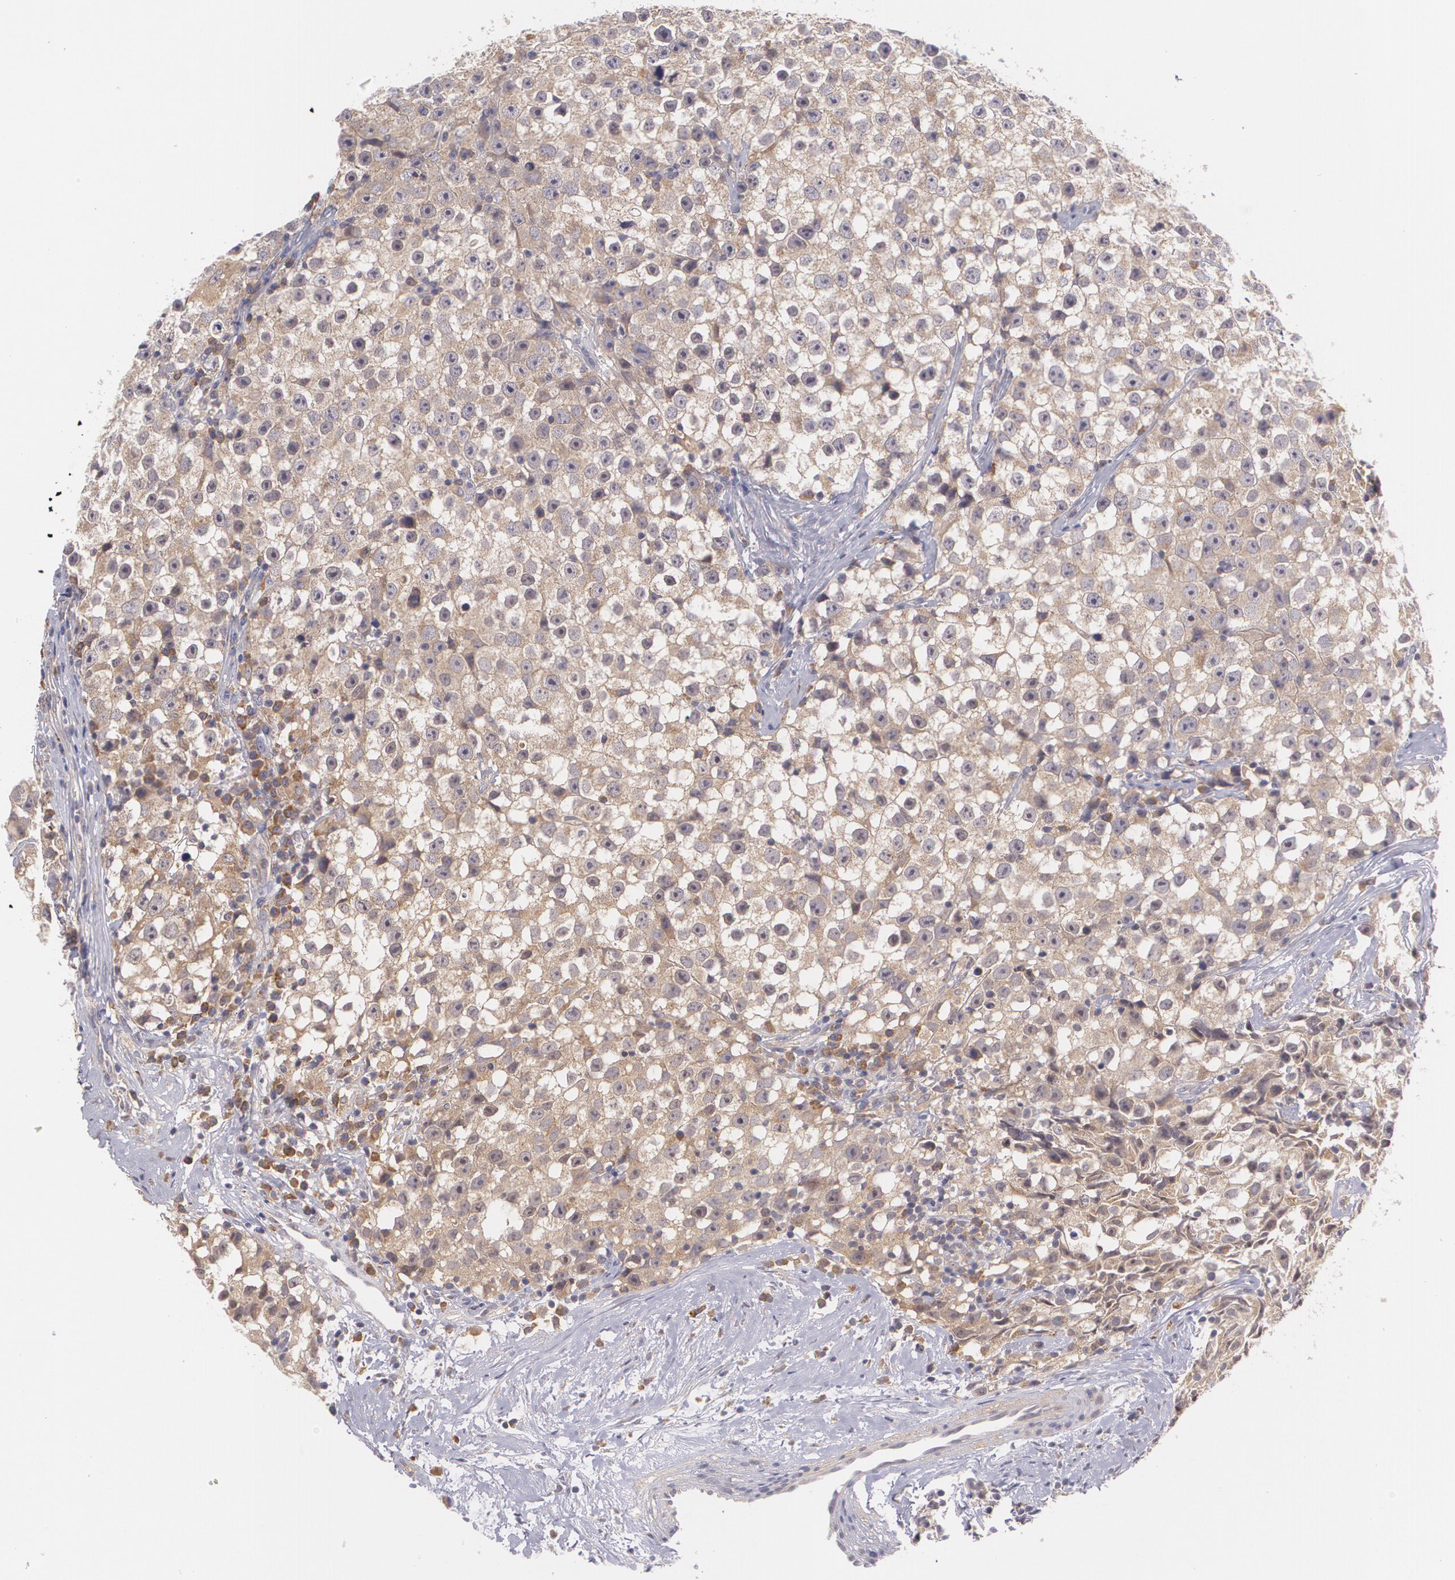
{"staining": {"intensity": "weak", "quantity": ">75%", "location": "cytoplasmic/membranous"}, "tissue": "testis cancer", "cell_type": "Tumor cells", "image_type": "cancer", "snomed": [{"axis": "morphology", "description": "Seminoma, NOS"}, {"axis": "topography", "description": "Testis"}], "caption": "An IHC photomicrograph of tumor tissue is shown. Protein staining in brown labels weak cytoplasmic/membranous positivity in testis seminoma within tumor cells.", "gene": "CCL17", "patient": {"sex": "male", "age": 35}}